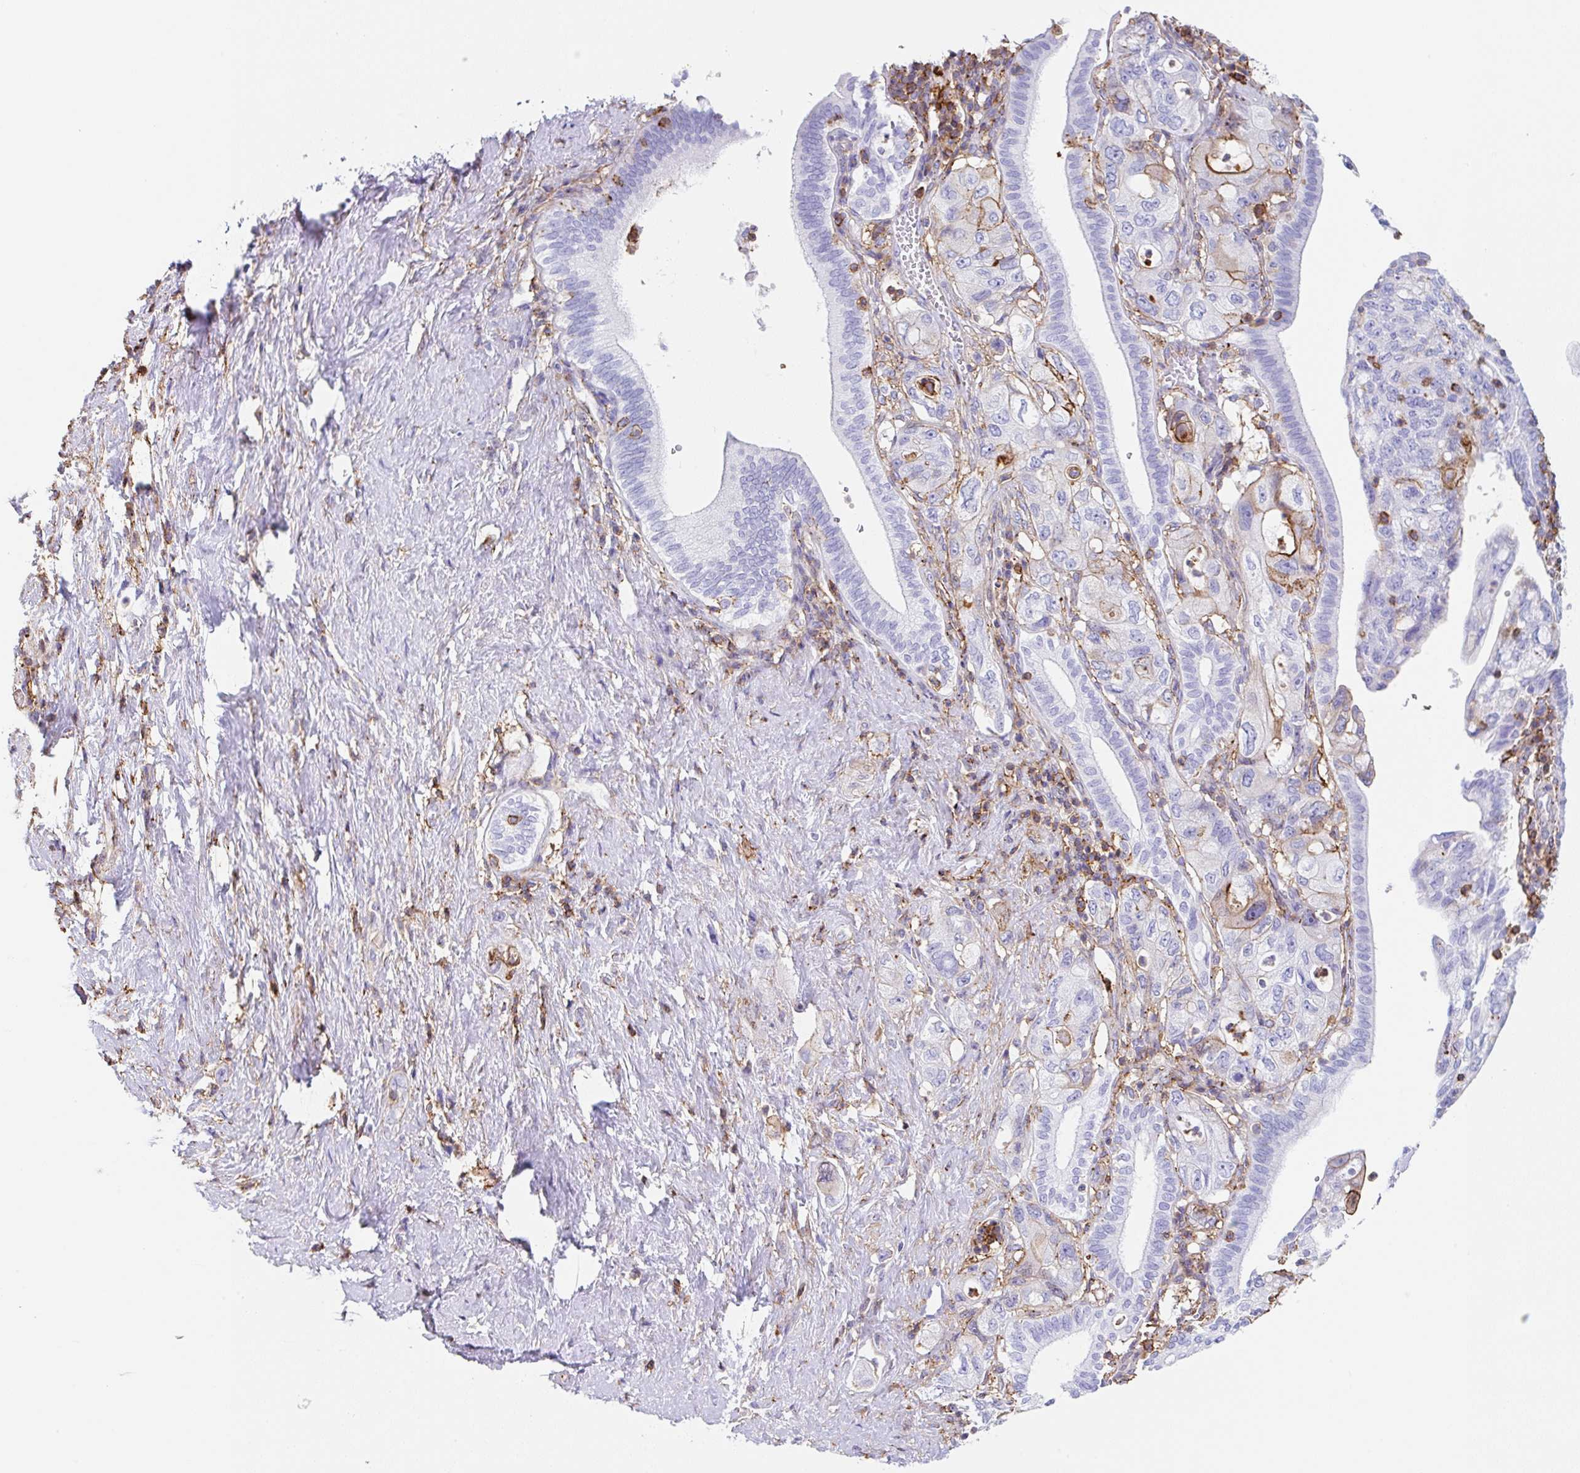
{"staining": {"intensity": "negative", "quantity": "none", "location": "none"}, "tissue": "pancreatic cancer", "cell_type": "Tumor cells", "image_type": "cancer", "snomed": [{"axis": "morphology", "description": "Adenocarcinoma, NOS"}, {"axis": "topography", "description": "Pancreas"}], "caption": "Immunohistochemistry image of neoplastic tissue: human pancreatic adenocarcinoma stained with DAB shows no significant protein expression in tumor cells.", "gene": "MTTP", "patient": {"sex": "female", "age": 73}}